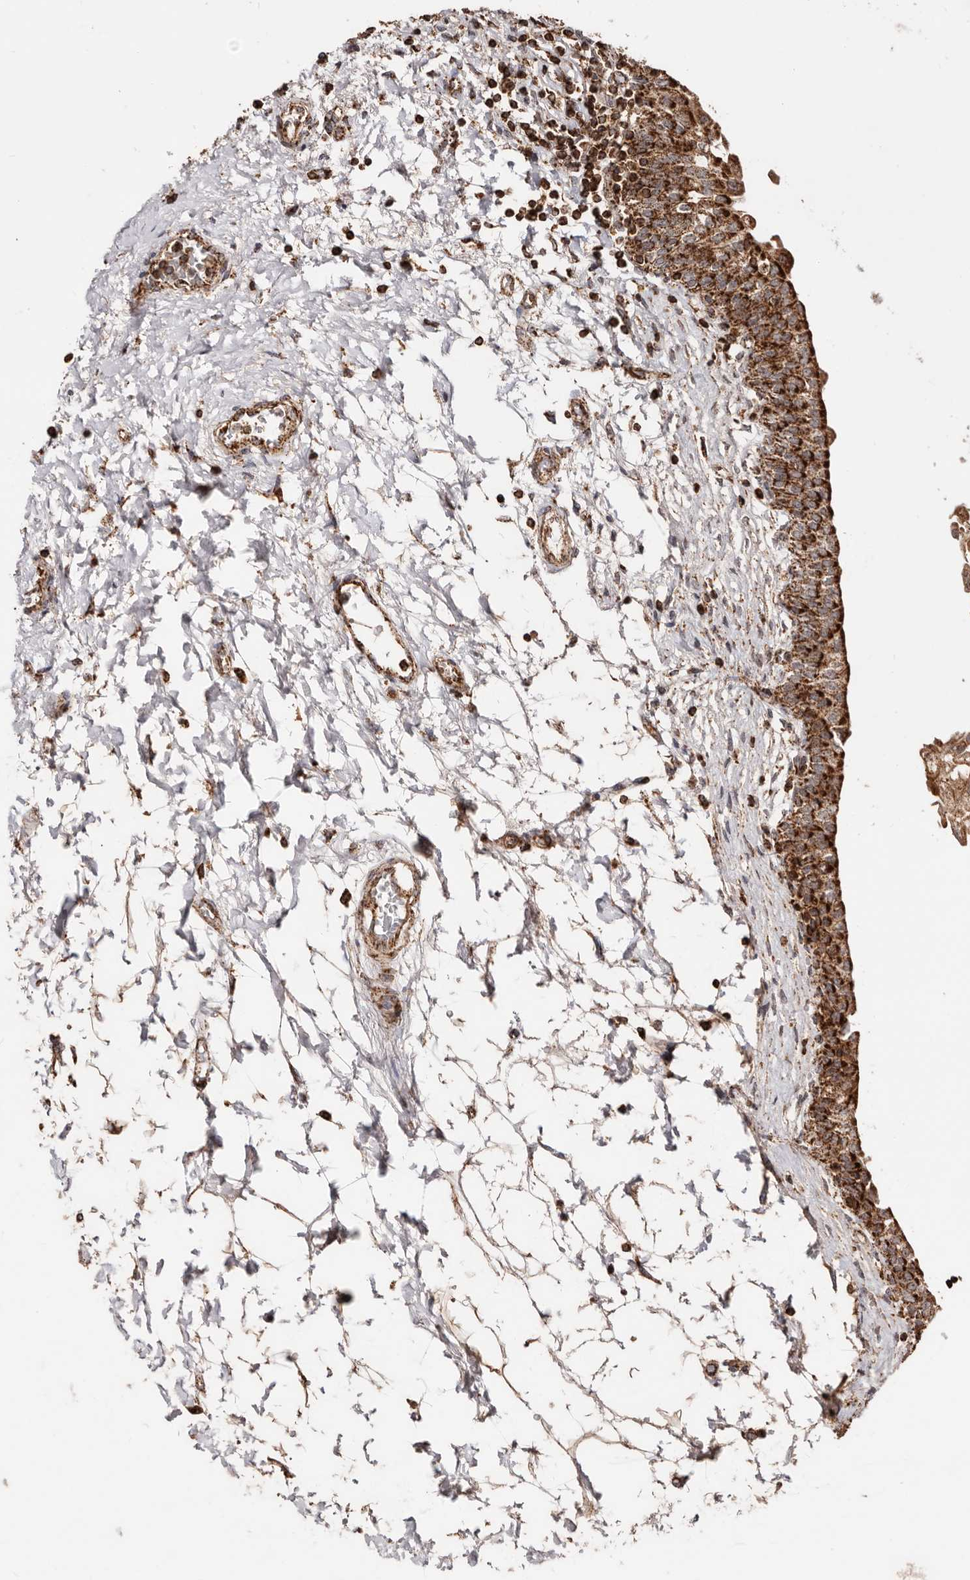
{"staining": {"intensity": "strong", "quantity": ">75%", "location": "cytoplasmic/membranous"}, "tissue": "urinary bladder", "cell_type": "Urothelial cells", "image_type": "normal", "snomed": [{"axis": "morphology", "description": "Normal tissue, NOS"}, {"axis": "topography", "description": "Urinary bladder"}], "caption": "Approximately >75% of urothelial cells in benign urinary bladder reveal strong cytoplasmic/membranous protein staining as visualized by brown immunohistochemical staining.", "gene": "PRKACB", "patient": {"sex": "male", "age": 55}}